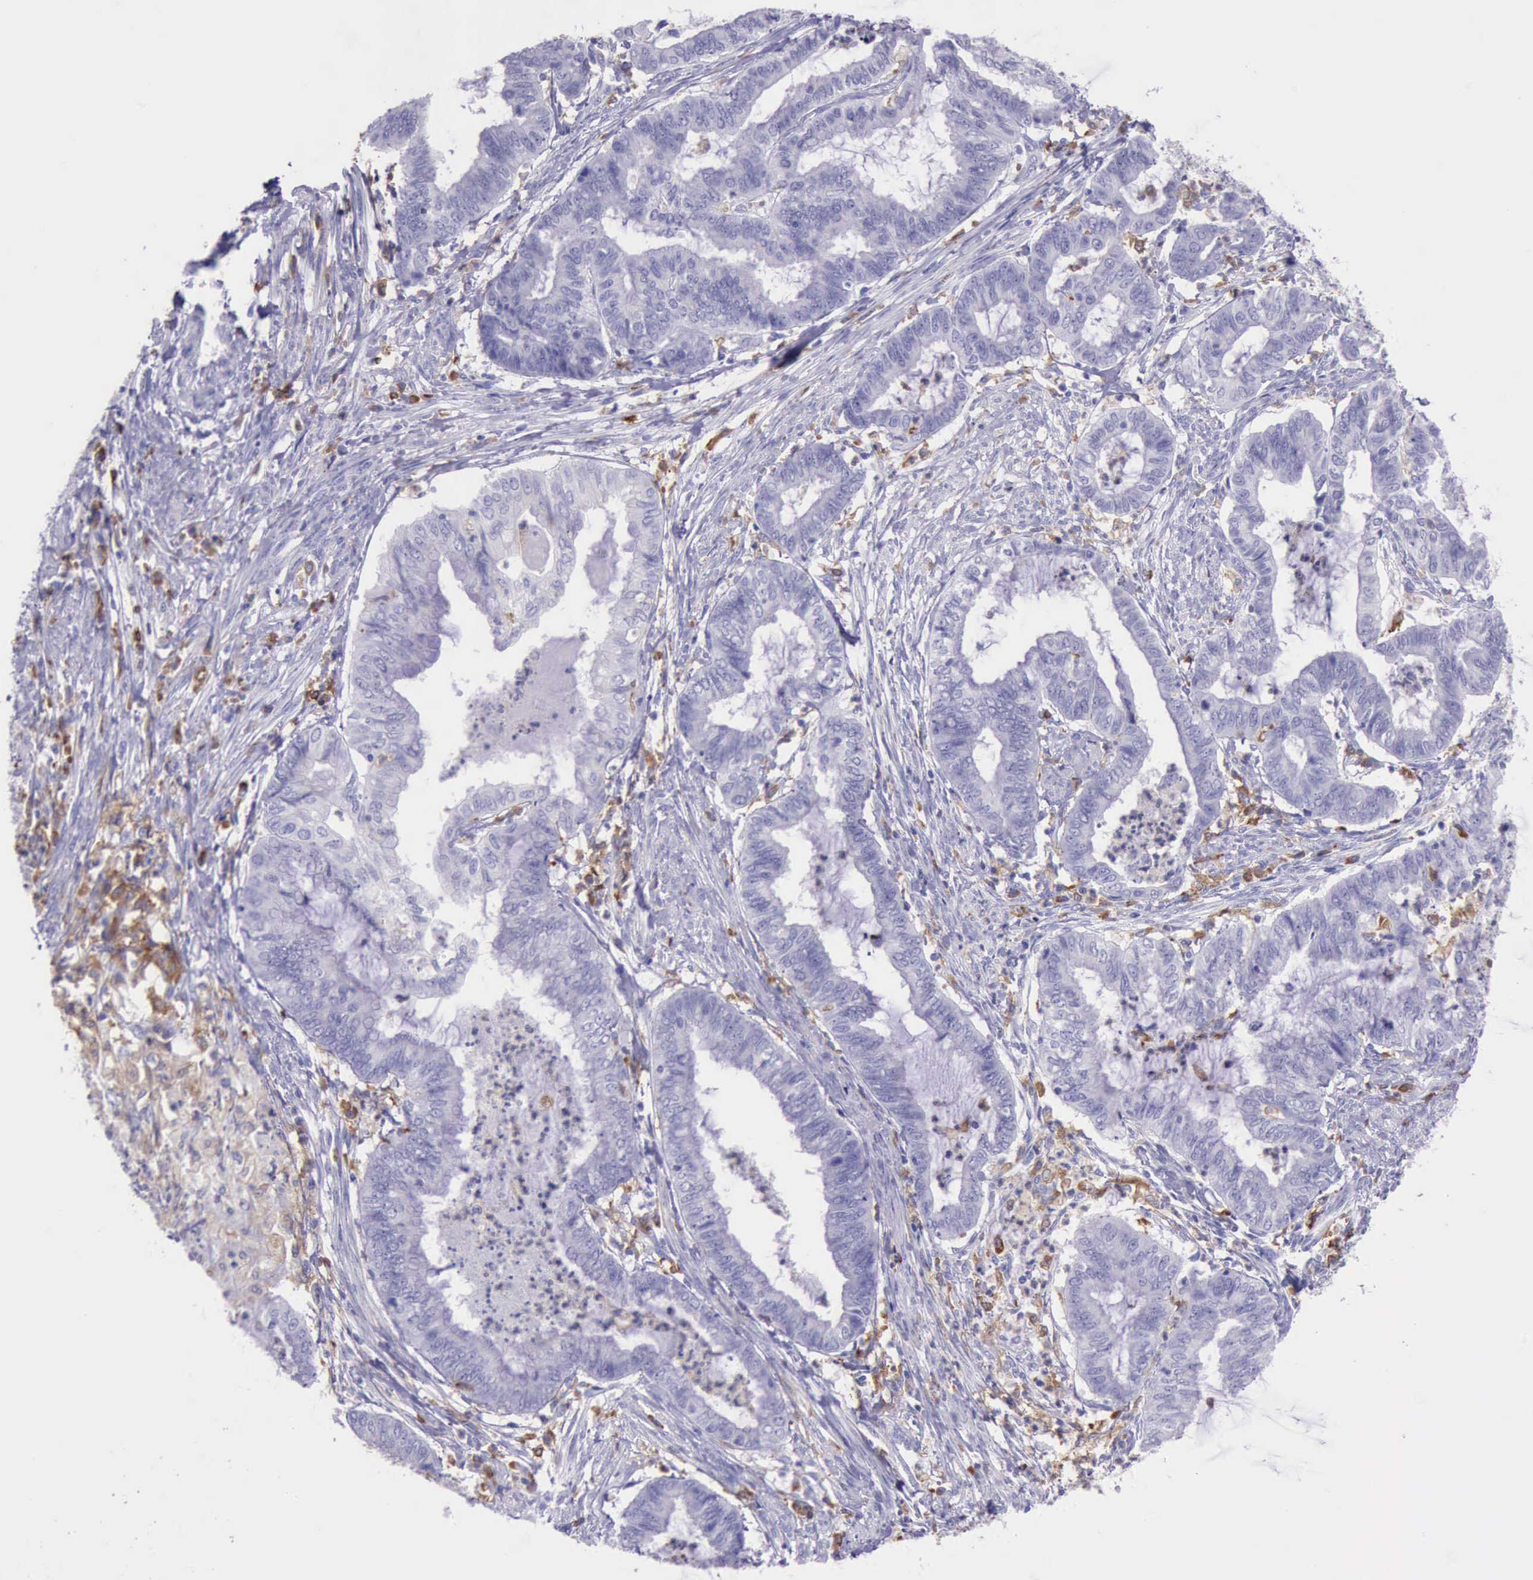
{"staining": {"intensity": "negative", "quantity": "none", "location": "none"}, "tissue": "endometrial cancer", "cell_type": "Tumor cells", "image_type": "cancer", "snomed": [{"axis": "morphology", "description": "Necrosis, NOS"}, {"axis": "morphology", "description": "Adenocarcinoma, NOS"}, {"axis": "topography", "description": "Endometrium"}], "caption": "Immunohistochemistry (IHC) image of human endometrial cancer stained for a protein (brown), which exhibits no staining in tumor cells.", "gene": "BTK", "patient": {"sex": "female", "age": 79}}